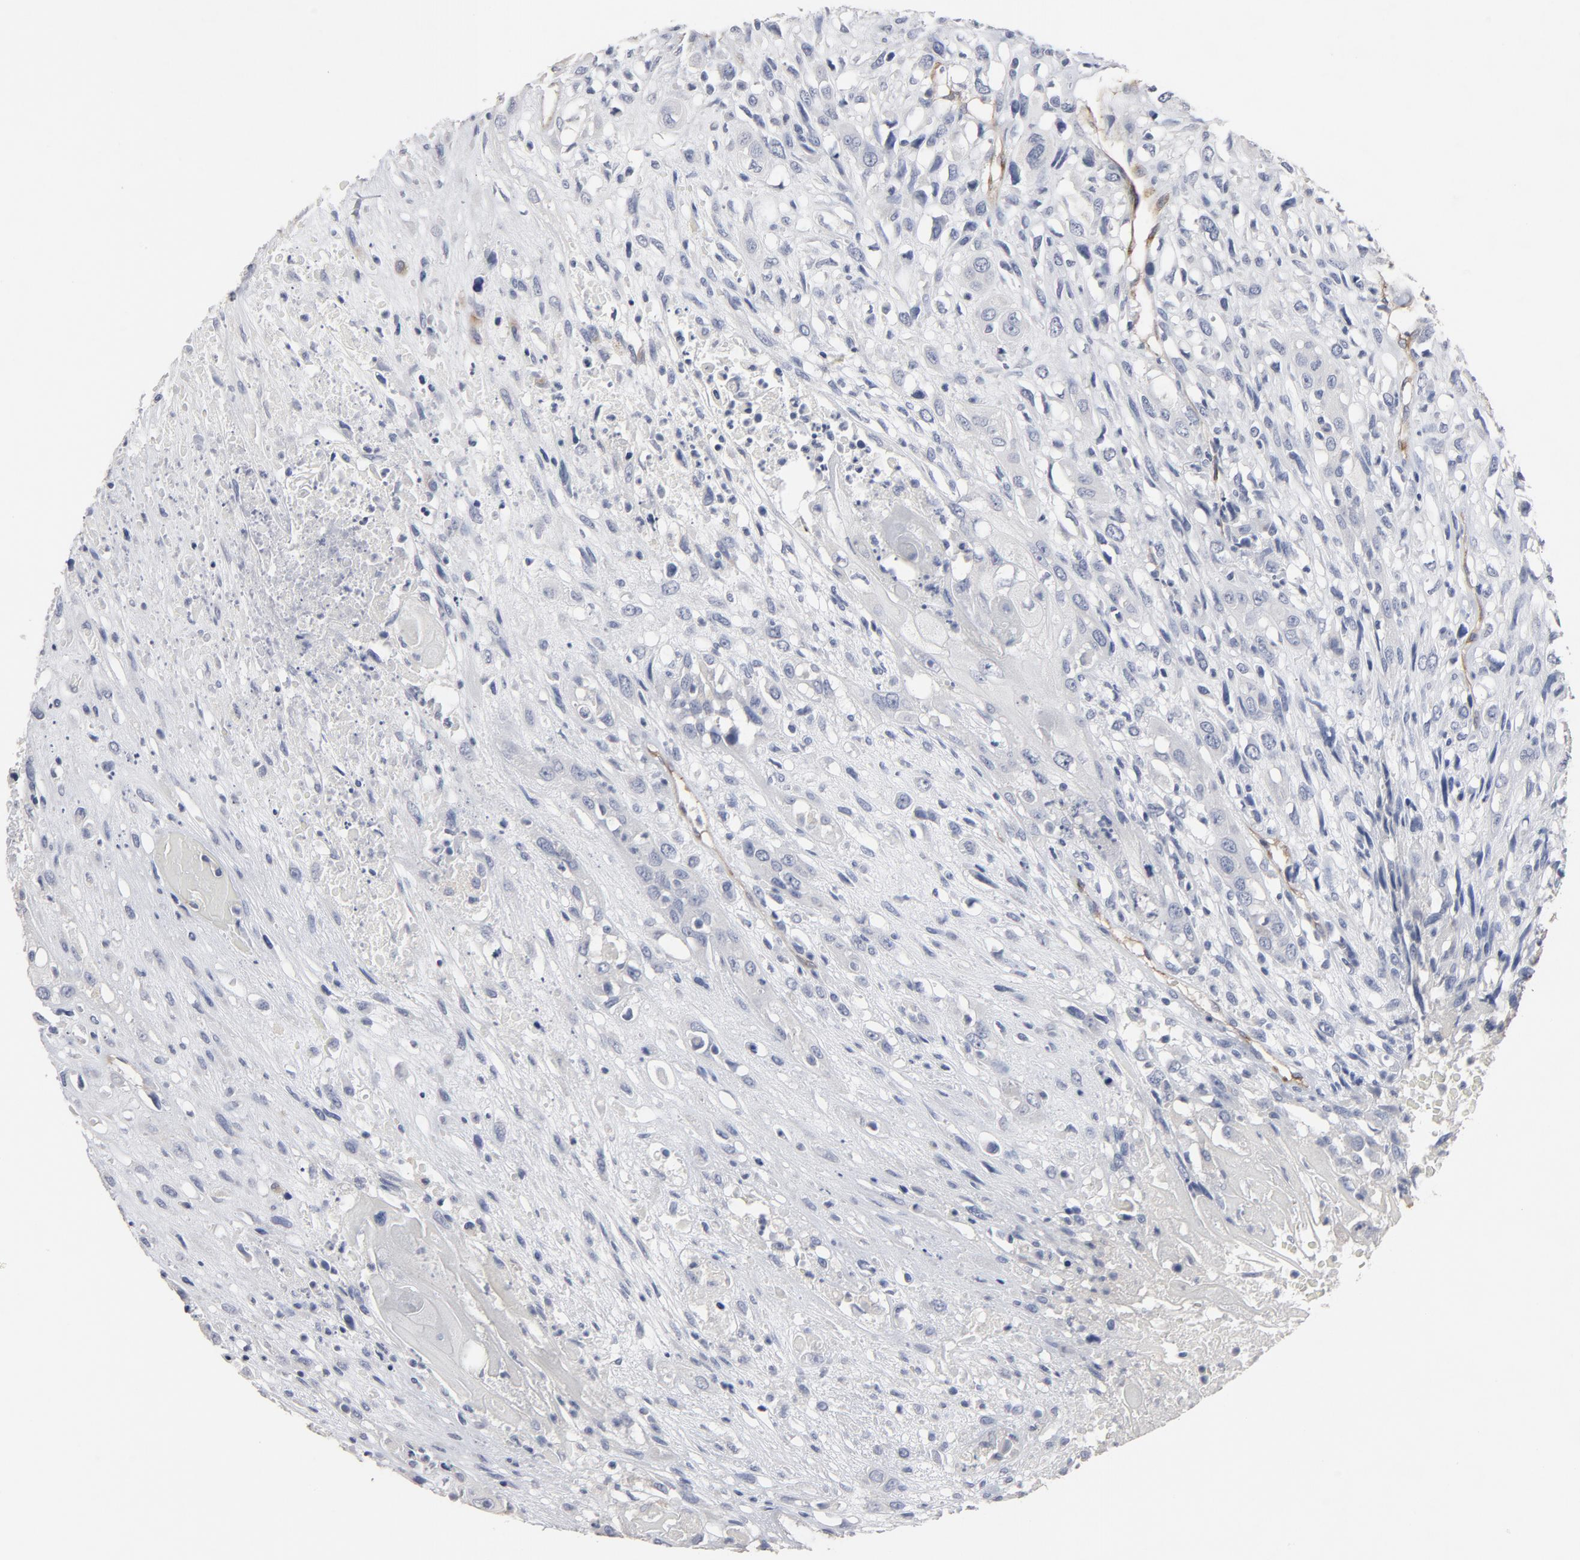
{"staining": {"intensity": "negative", "quantity": "none", "location": "none"}, "tissue": "head and neck cancer", "cell_type": "Tumor cells", "image_type": "cancer", "snomed": [{"axis": "morphology", "description": "Necrosis, NOS"}, {"axis": "morphology", "description": "Neoplasm, malignant, NOS"}, {"axis": "topography", "description": "Salivary gland"}, {"axis": "topography", "description": "Head-Neck"}], "caption": "This is an IHC image of human head and neck cancer (malignant neoplasm). There is no staining in tumor cells.", "gene": "KDR", "patient": {"sex": "male", "age": 43}}